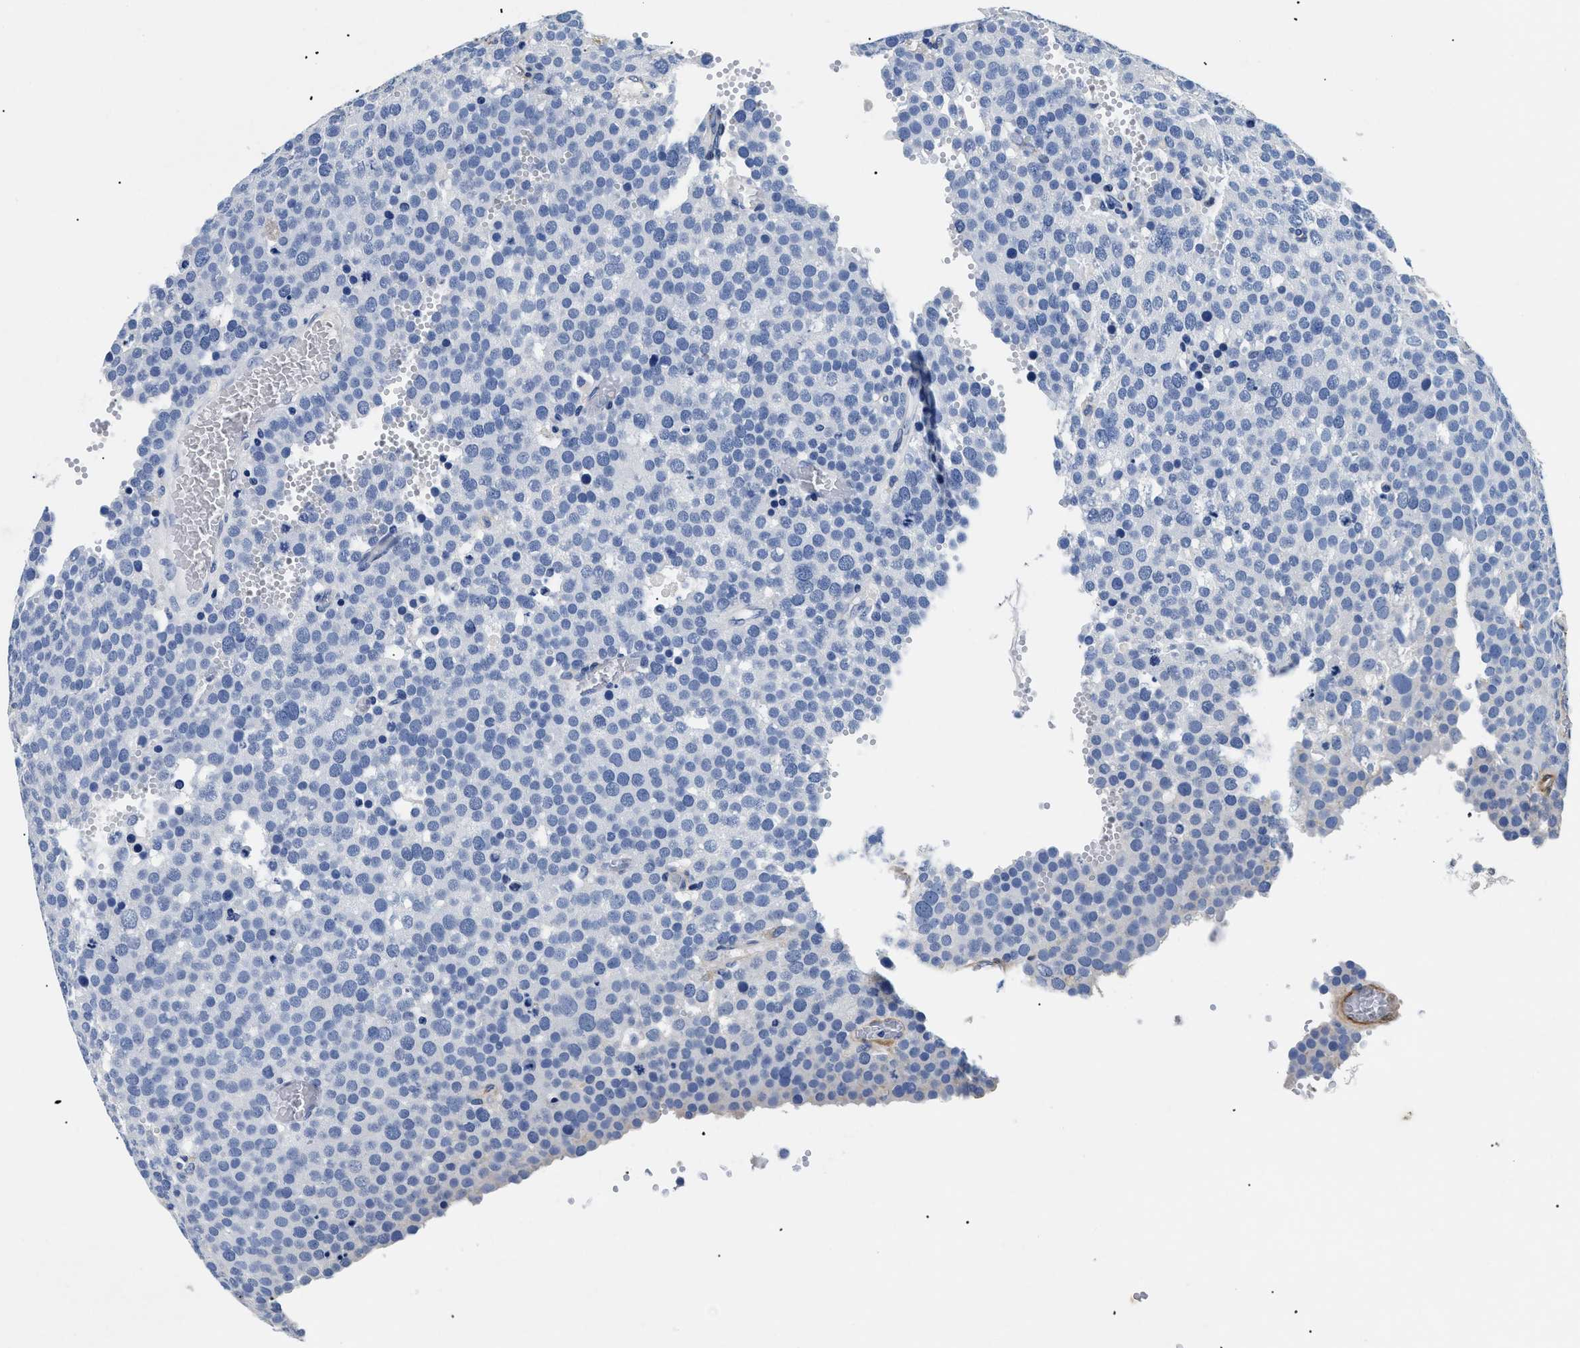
{"staining": {"intensity": "negative", "quantity": "none", "location": "none"}, "tissue": "testis cancer", "cell_type": "Tumor cells", "image_type": "cancer", "snomed": [{"axis": "morphology", "description": "Normal tissue, NOS"}, {"axis": "morphology", "description": "Seminoma, NOS"}, {"axis": "topography", "description": "Testis"}], "caption": "A high-resolution histopathology image shows immunohistochemistry staining of testis cancer, which displays no significant positivity in tumor cells.", "gene": "LAMA3", "patient": {"sex": "male", "age": 71}}